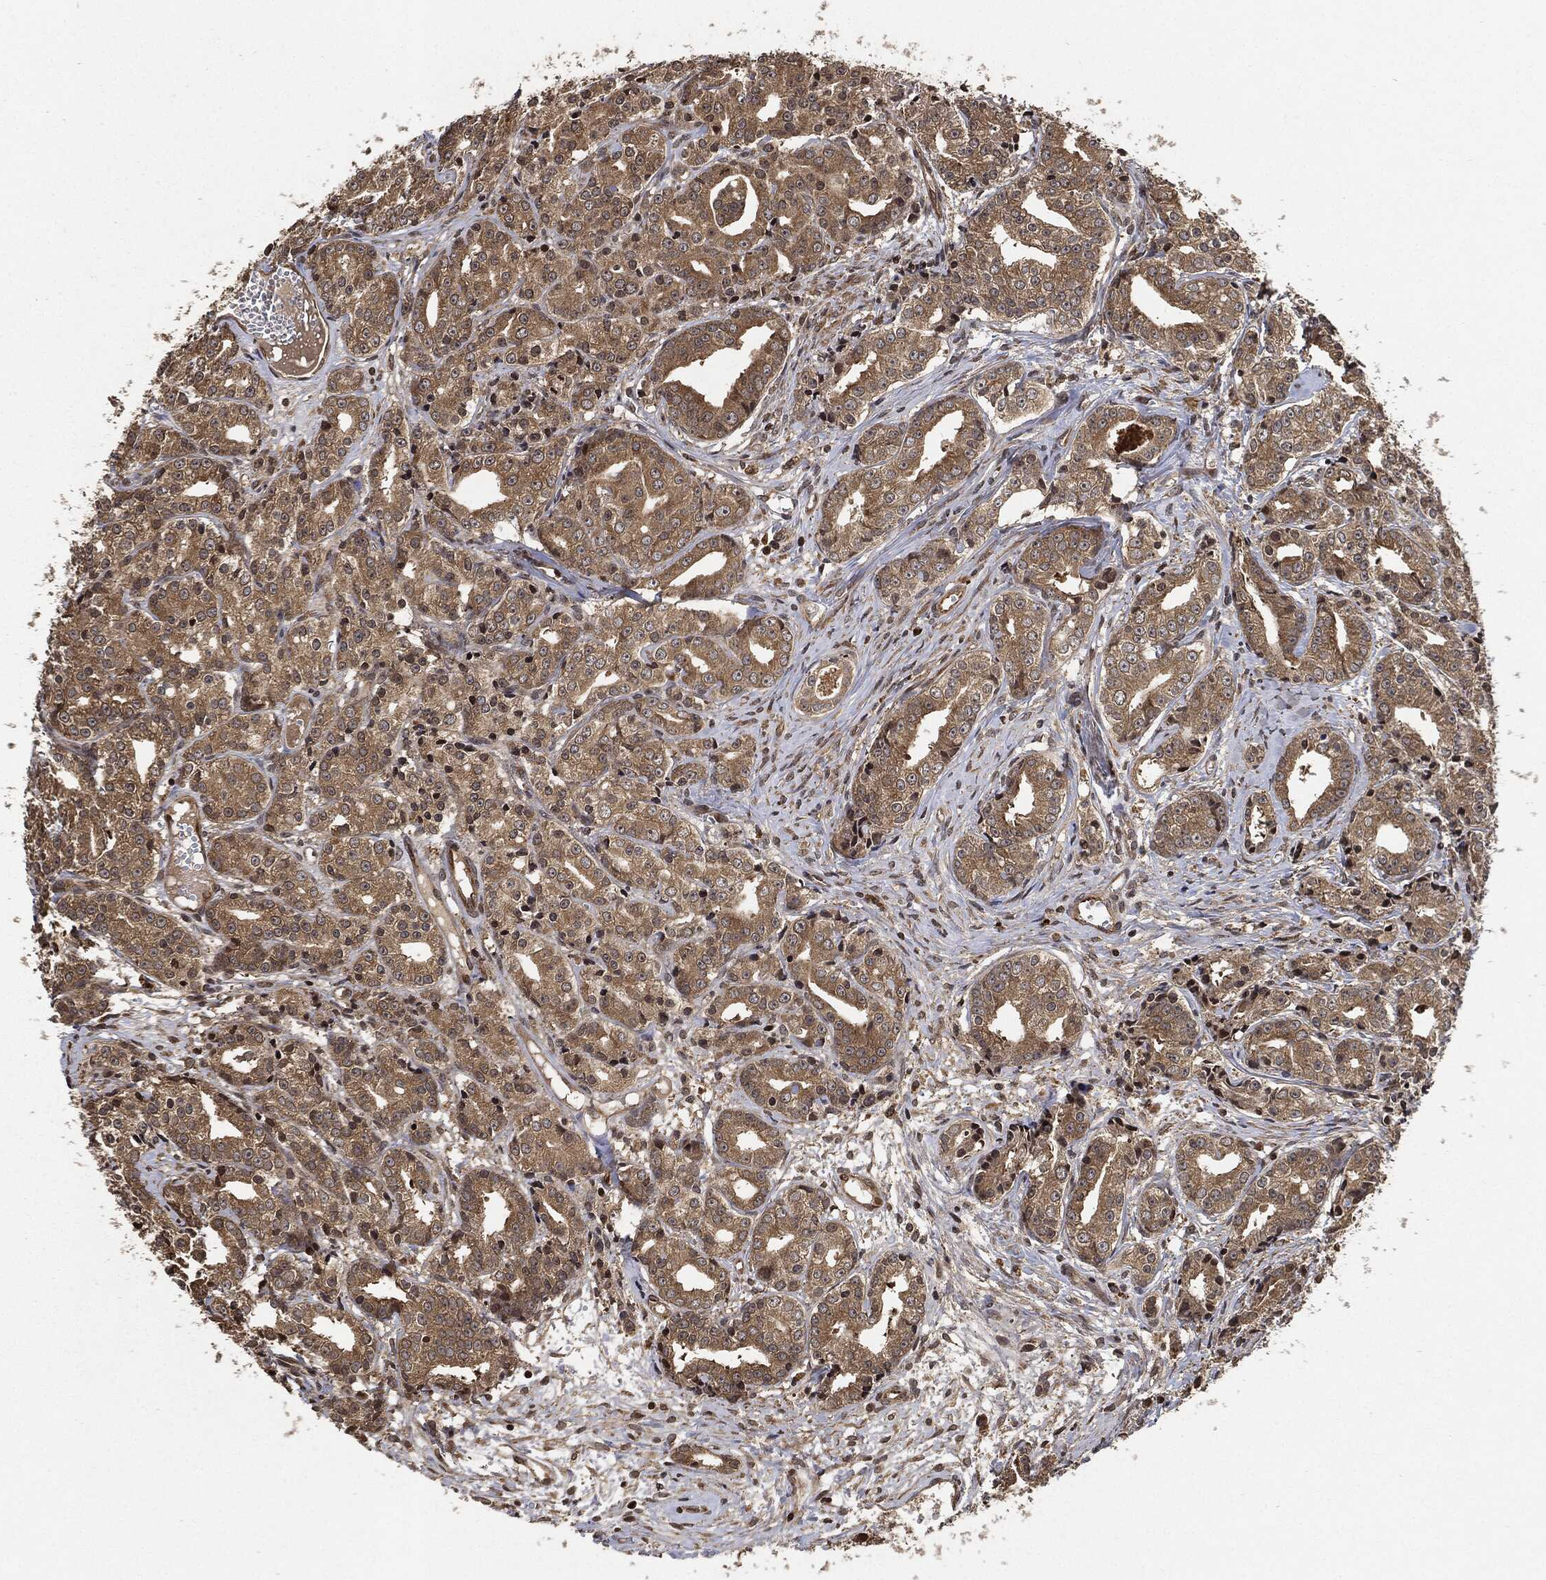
{"staining": {"intensity": "weak", "quantity": ">75%", "location": "cytoplasmic/membranous"}, "tissue": "prostate cancer", "cell_type": "Tumor cells", "image_type": "cancer", "snomed": [{"axis": "morphology", "description": "Adenocarcinoma, Medium grade"}, {"axis": "topography", "description": "Prostate"}], "caption": "Weak cytoplasmic/membranous staining is appreciated in about >75% of tumor cells in prostate cancer (medium-grade adenocarcinoma).", "gene": "PDK1", "patient": {"sex": "male", "age": 74}}